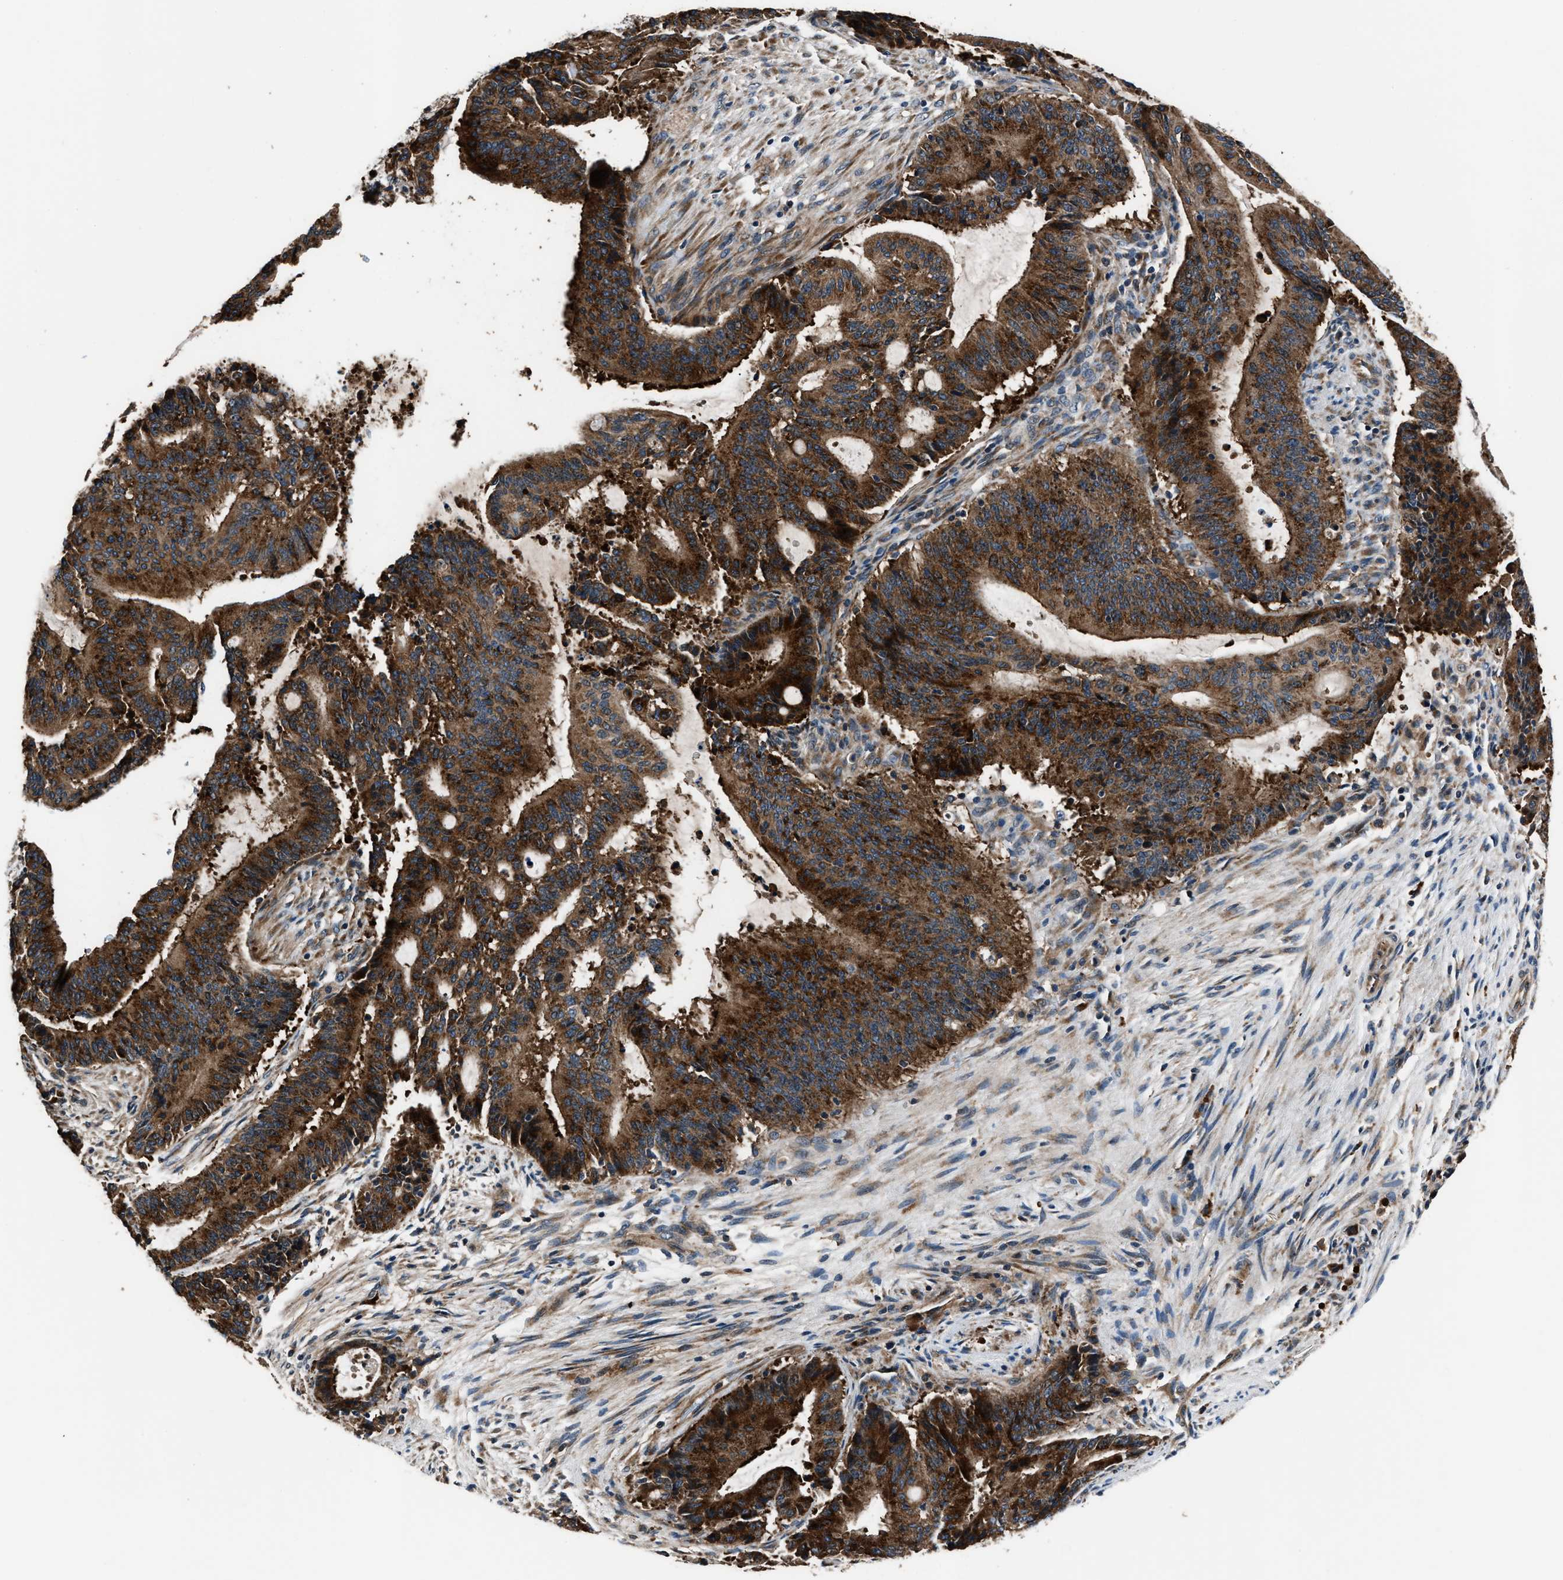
{"staining": {"intensity": "strong", "quantity": ">75%", "location": "cytoplasmic/membranous"}, "tissue": "liver cancer", "cell_type": "Tumor cells", "image_type": "cancer", "snomed": [{"axis": "morphology", "description": "Cholangiocarcinoma"}, {"axis": "topography", "description": "Liver"}], "caption": "Protein staining shows strong cytoplasmic/membranous staining in approximately >75% of tumor cells in liver cancer. (IHC, brightfield microscopy, high magnification).", "gene": "IMPDH2", "patient": {"sex": "female", "age": 73}}